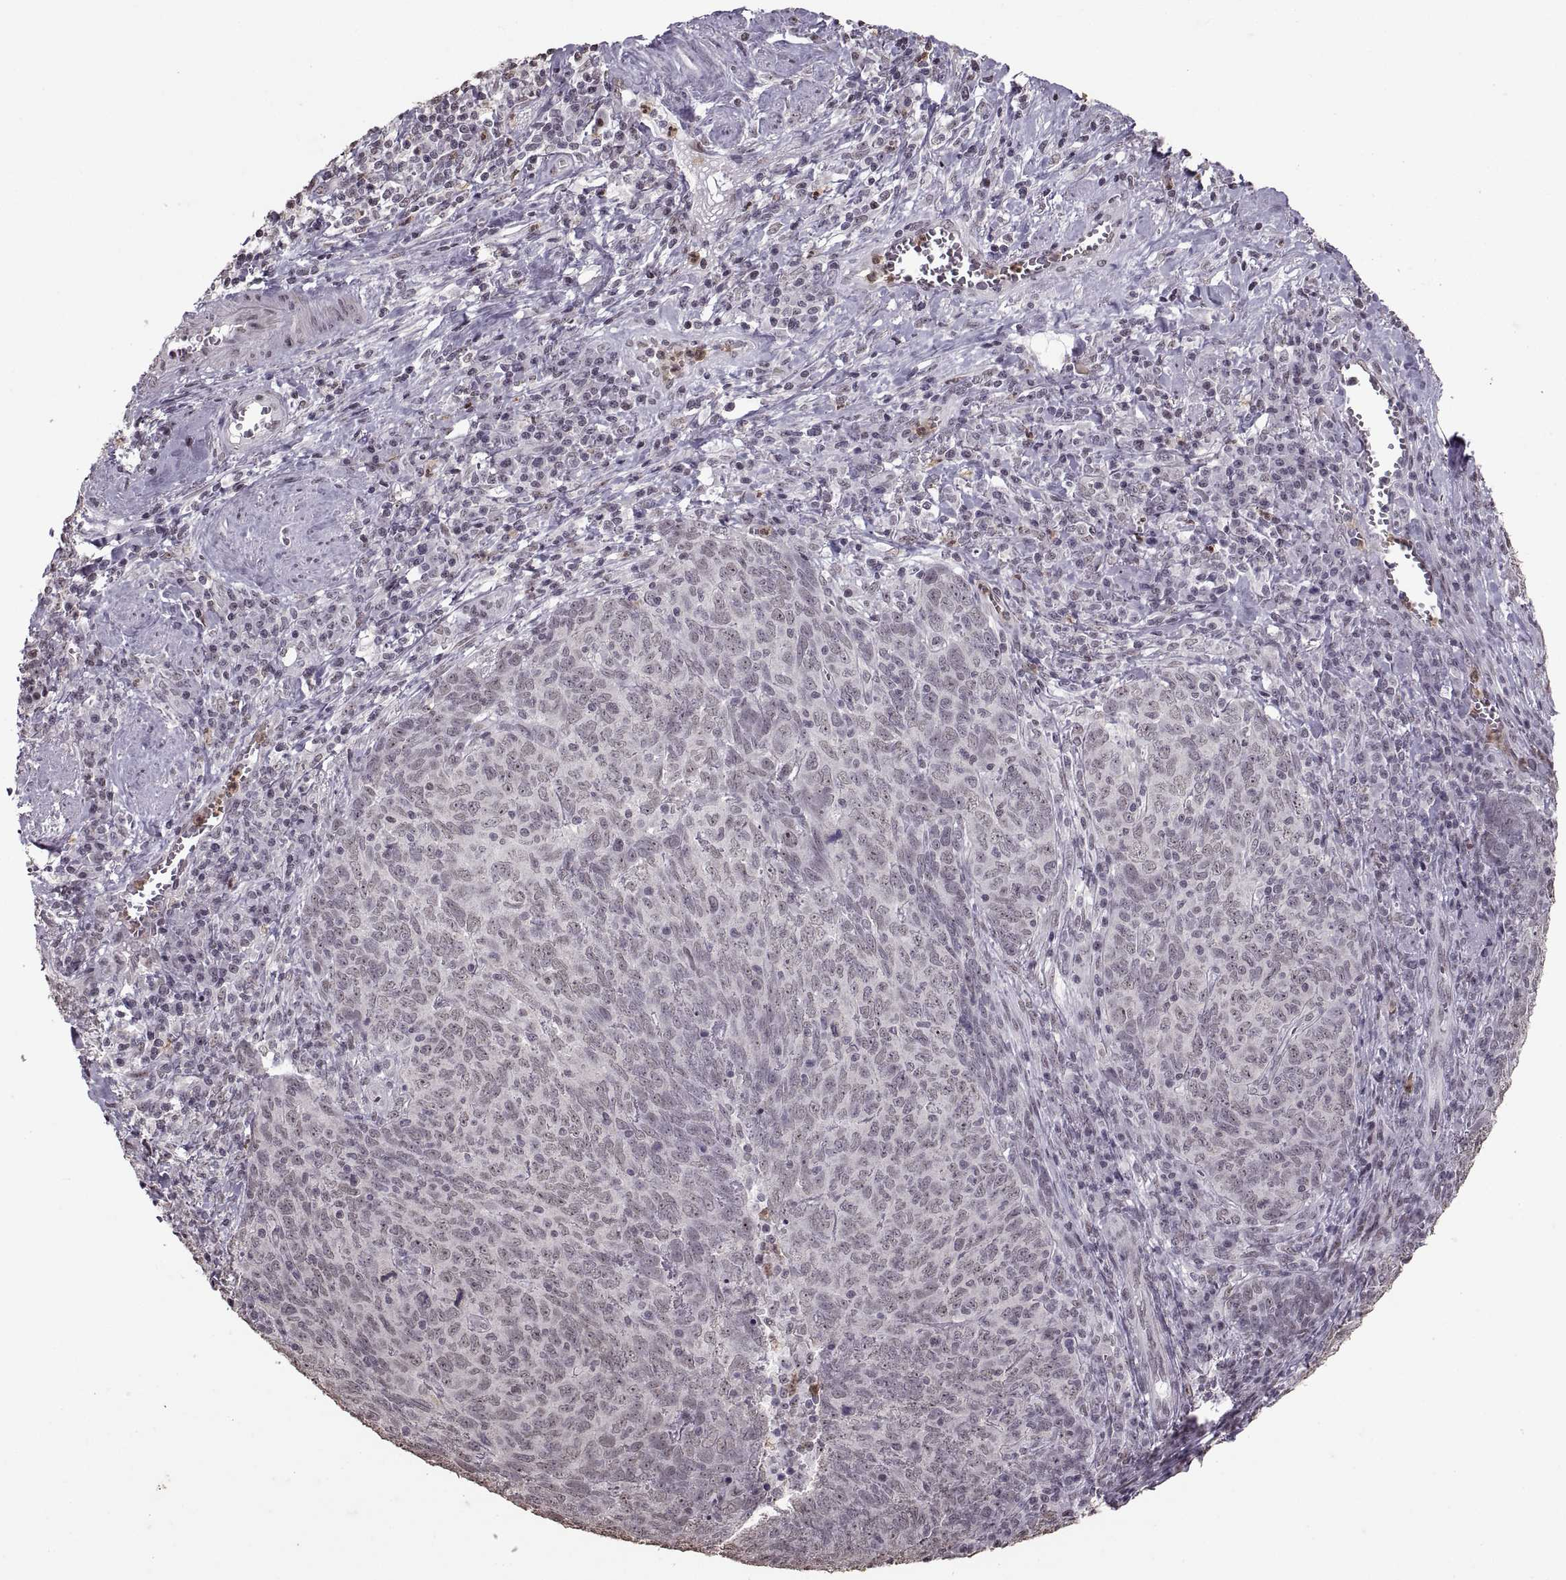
{"staining": {"intensity": "negative", "quantity": "none", "location": "none"}, "tissue": "skin cancer", "cell_type": "Tumor cells", "image_type": "cancer", "snomed": [{"axis": "morphology", "description": "Squamous cell carcinoma, NOS"}, {"axis": "topography", "description": "Skin"}, {"axis": "topography", "description": "Anal"}], "caption": "The histopathology image displays no significant expression in tumor cells of skin squamous cell carcinoma.", "gene": "PALS1", "patient": {"sex": "female", "age": 51}}